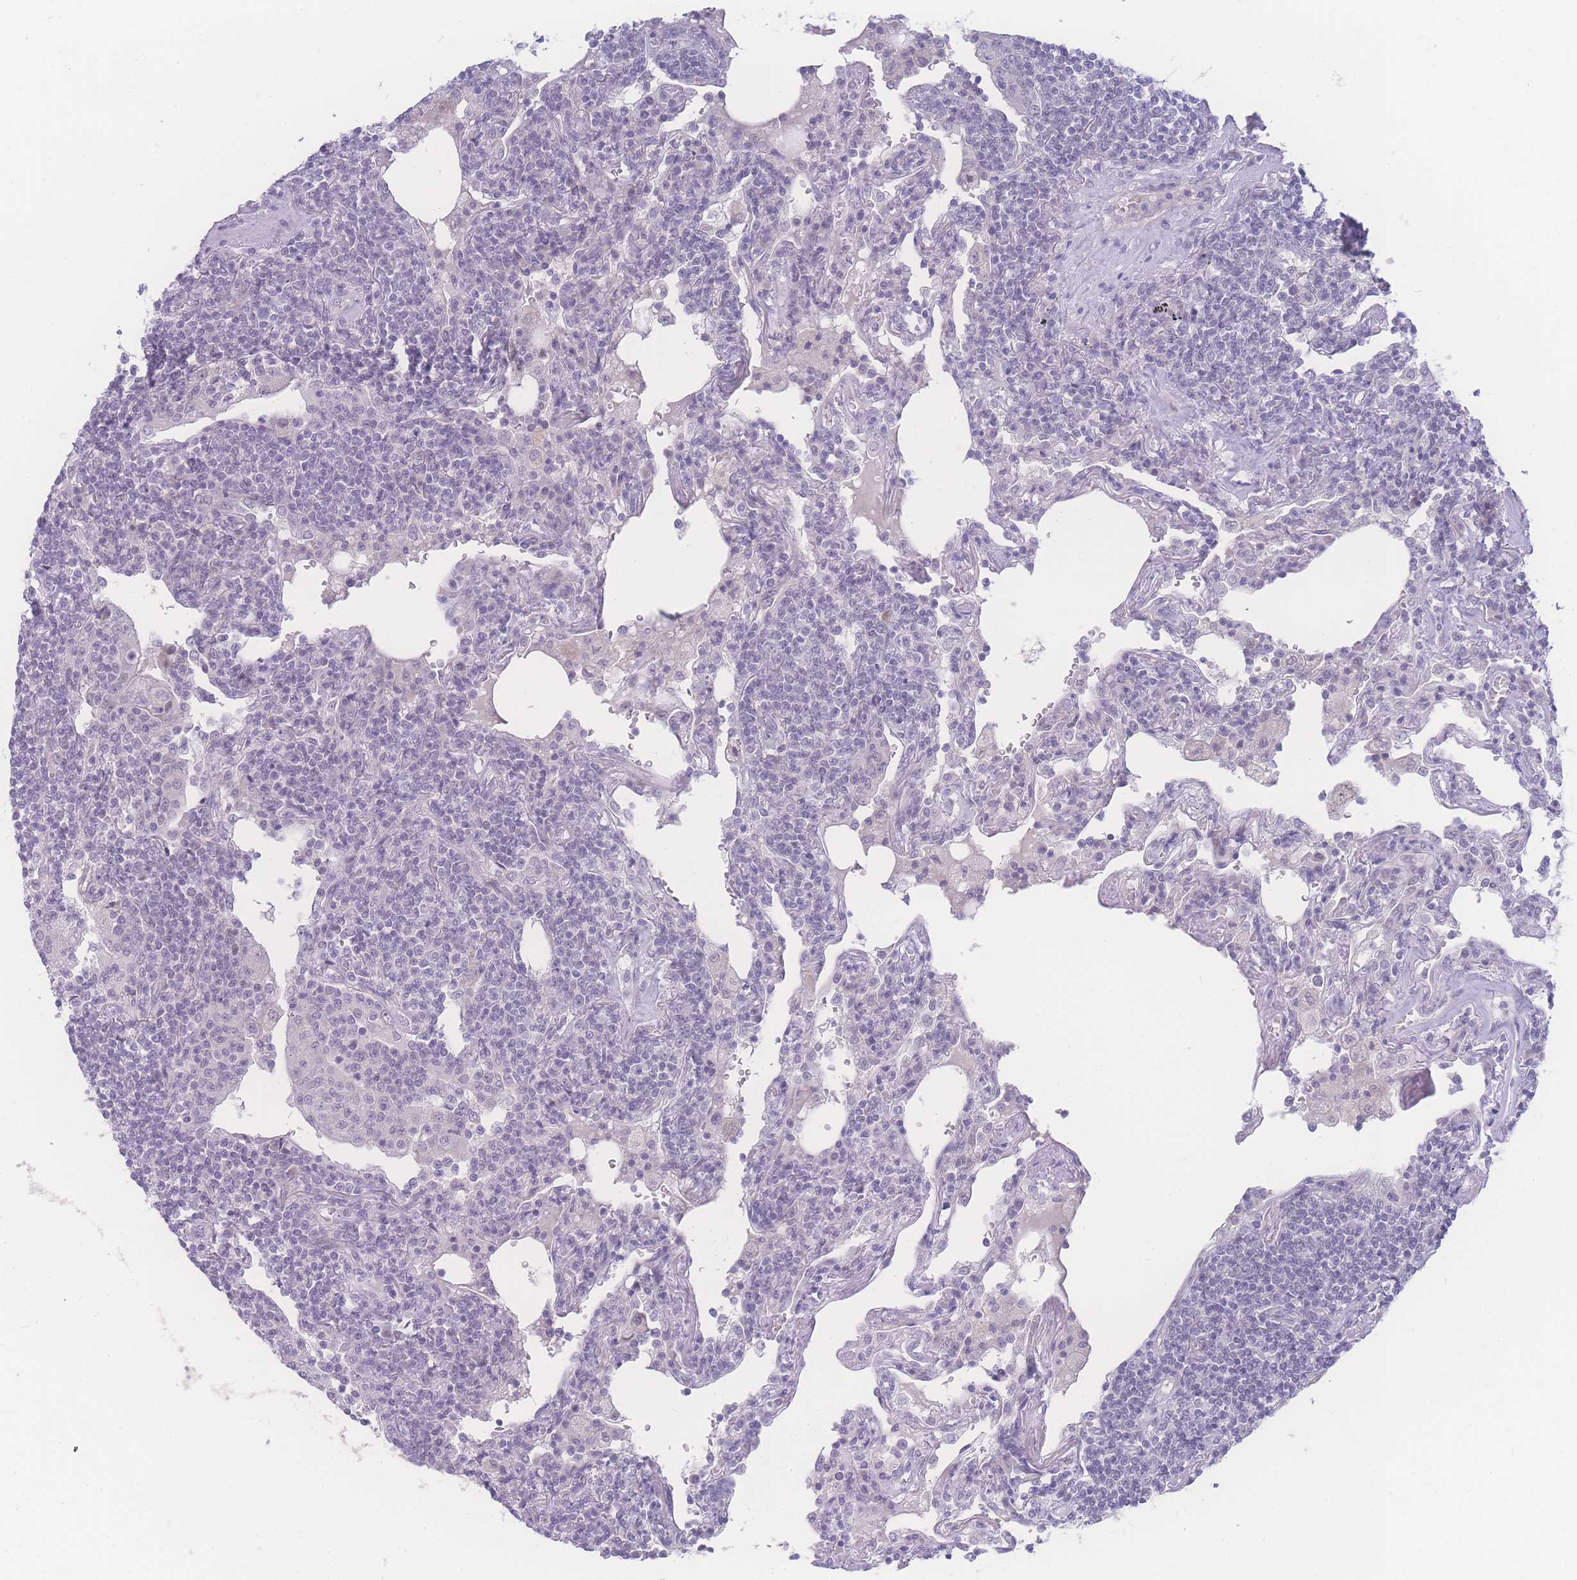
{"staining": {"intensity": "negative", "quantity": "none", "location": "none"}, "tissue": "lymphoma", "cell_type": "Tumor cells", "image_type": "cancer", "snomed": [{"axis": "morphology", "description": "Malignant lymphoma, non-Hodgkin's type, Low grade"}, {"axis": "topography", "description": "Lung"}], "caption": "The IHC micrograph has no significant expression in tumor cells of lymphoma tissue.", "gene": "PRSS22", "patient": {"sex": "female", "age": 71}}